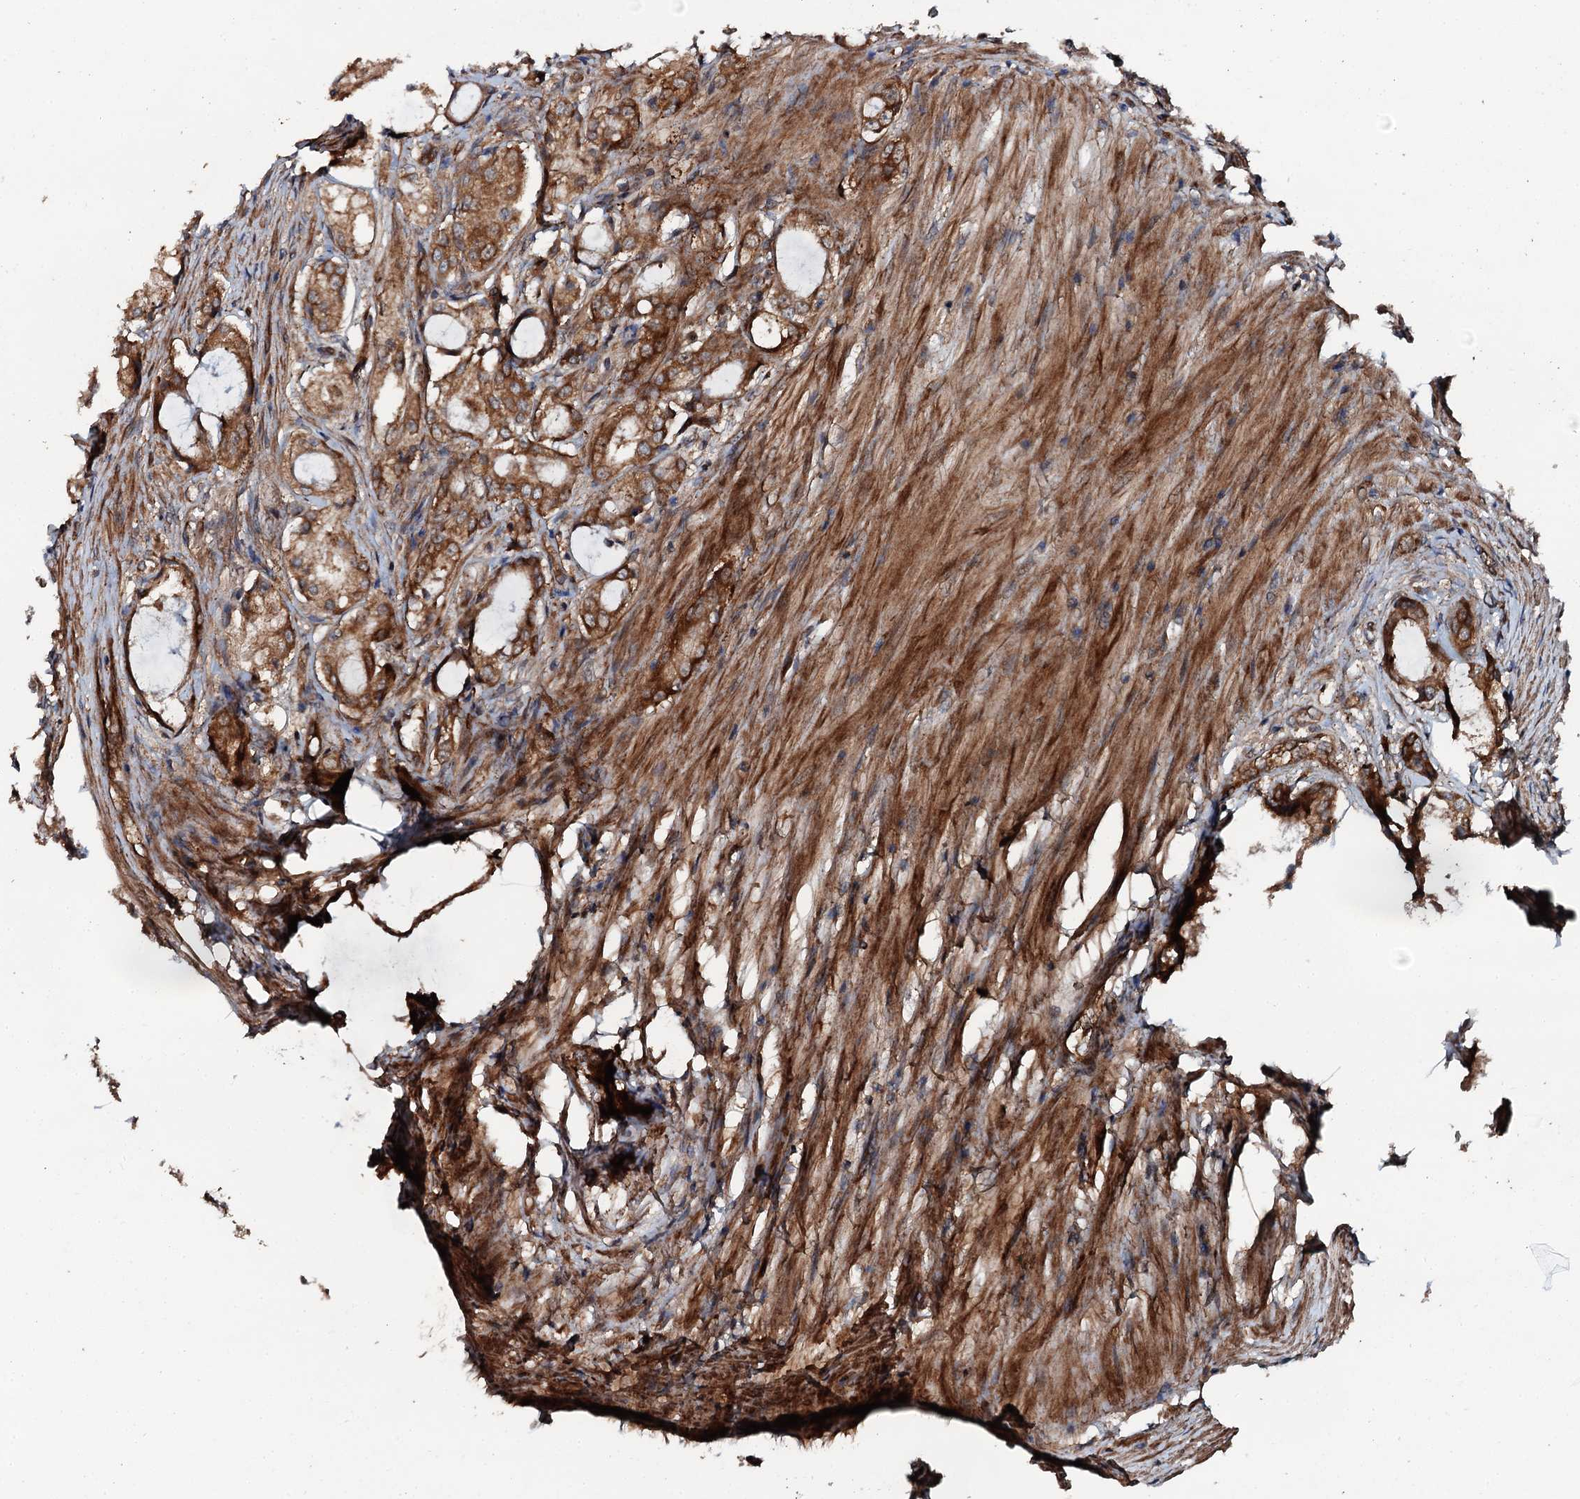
{"staining": {"intensity": "moderate", "quantity": ">75%", "location": "cytoplasmic/membranous"}, "tissue": "prostate cancer", "cell_type": "Tumor cells", "image_type": "cancer", "snomed": [{"axis": "morphology", "description": "Adenocarcinoma, Low grade"}, {"axis": "topography", "description": "Prostate"}], "caption": "The photomicrograph reveals a brown stain indicating the presence of a protein in the cytoplasmic/membranous of tumor cells in prostate cancer.", "gene": "FLYWCH1", "patient": {"sex": "male", "age": 68}}